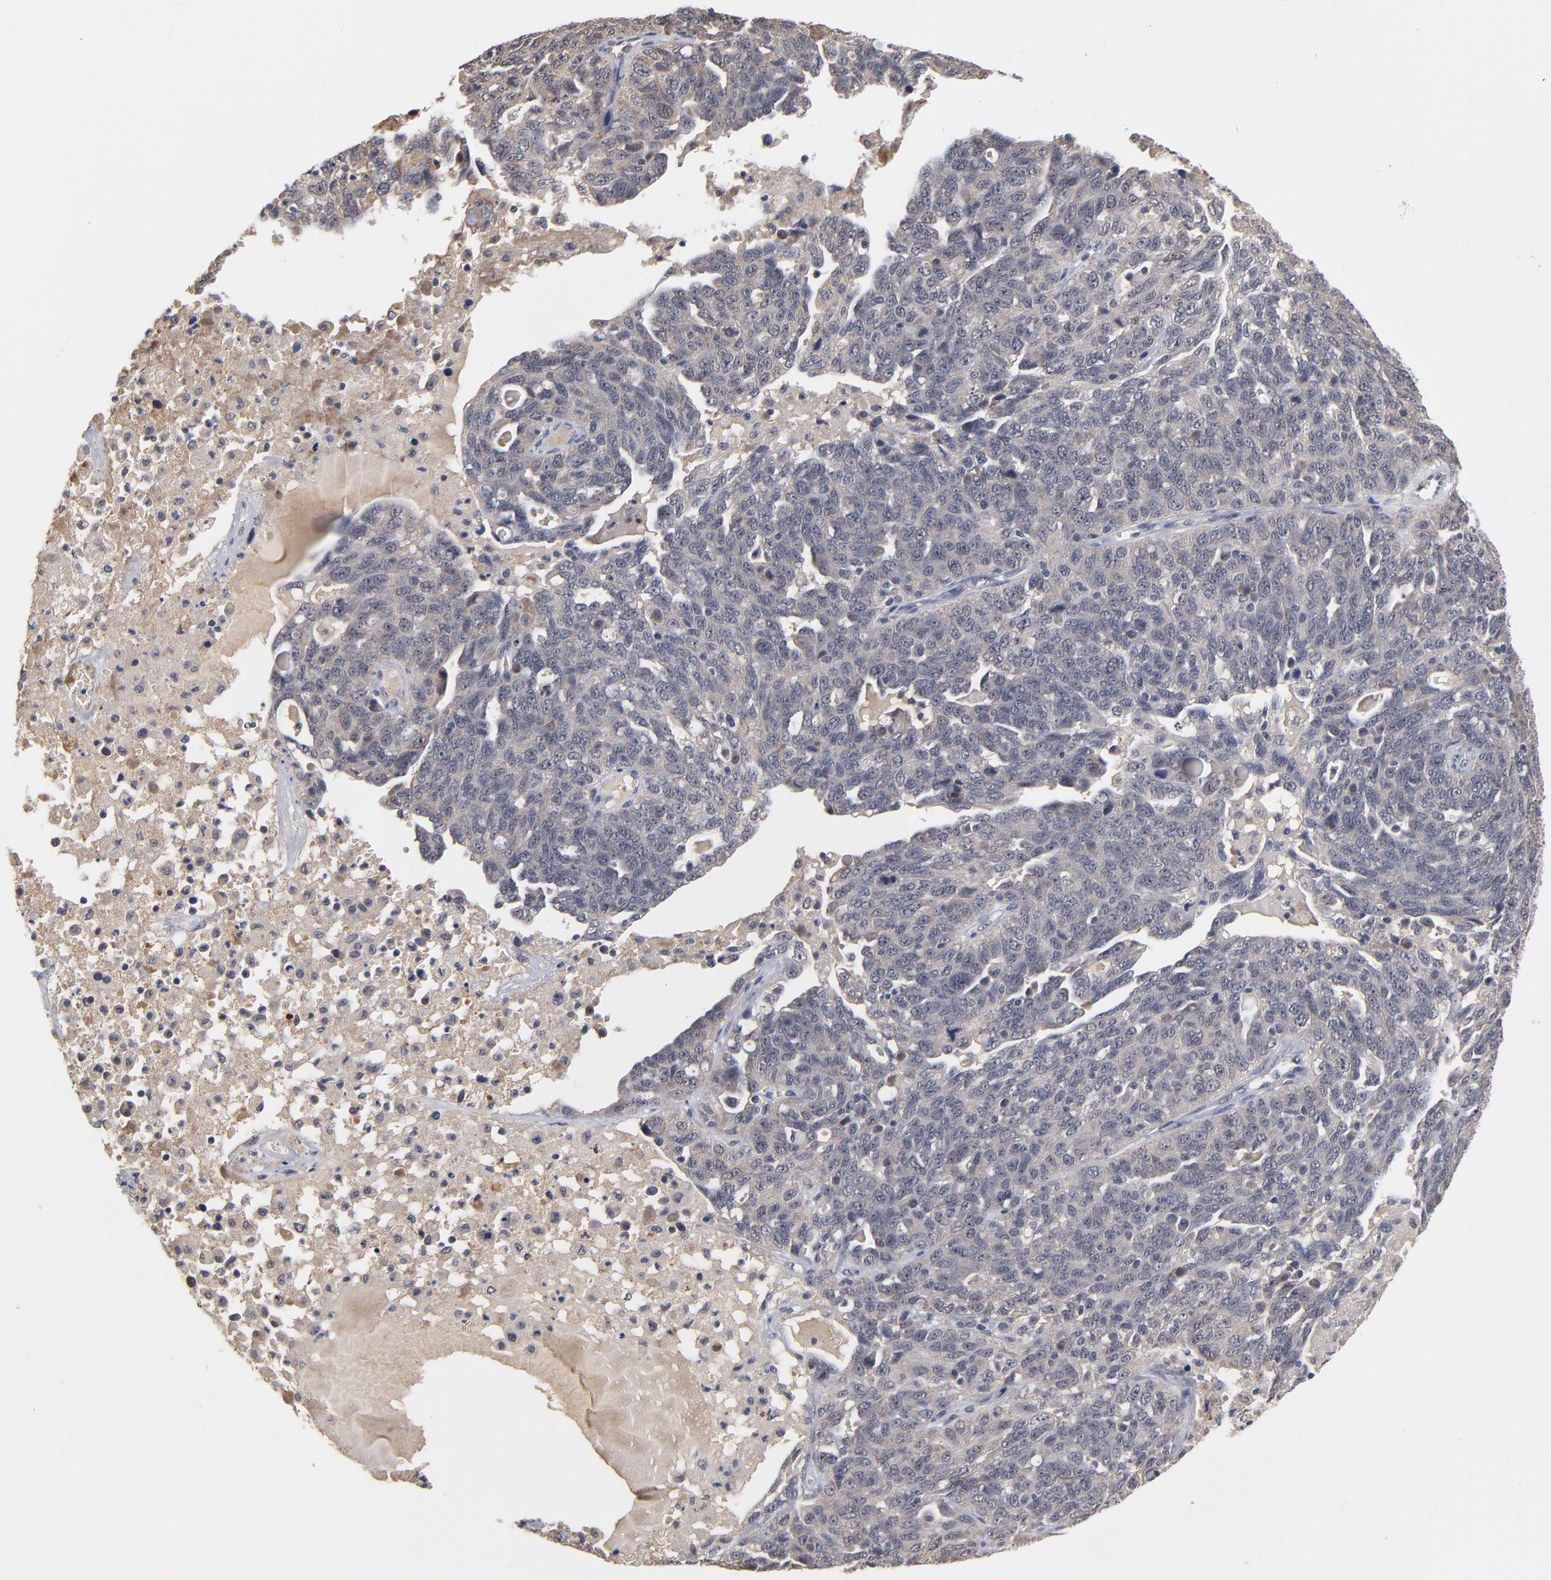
{"staining": {"intensity": "weak", "quantity": ">75%", "location": "cytoplasmic/membranous"}, "tissue": "ovarian cancer", "cell_type": "Tumor cells", "image_type": "cancer", "snomed": [{"axis": "morphology", "description": "Cystadenocarcinoma, serous, NOS"}, {"axis": "topography", "description": "Ovary"}], "caption": "Protein expression analysis of ovarian serous cystadenocarcinoma exhibits weak cytoplasmic/membranous staining in approximately >75% of tumor cells.", "gene": "WSB1", "patient": {"sex": "female", "age": 71}}